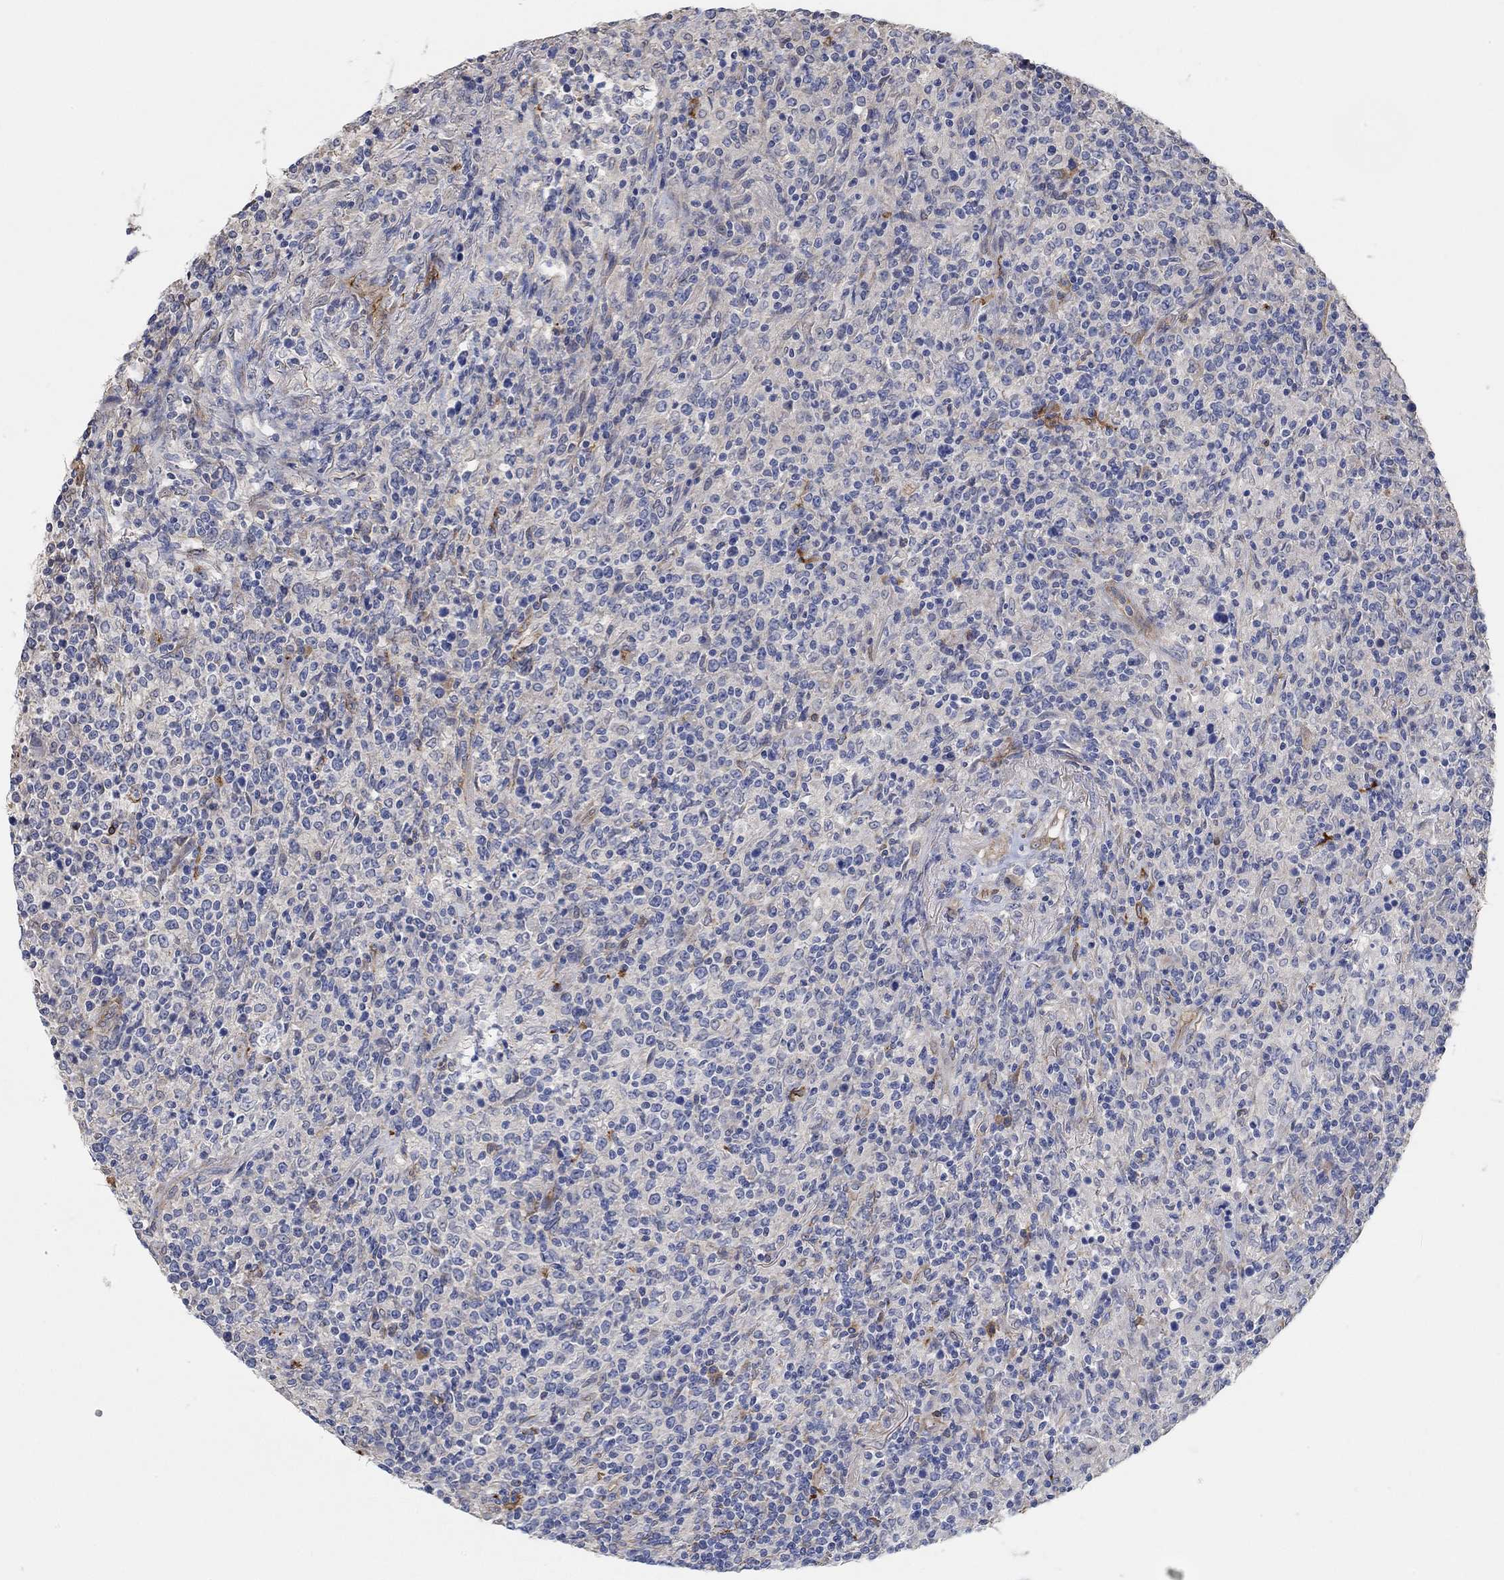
{"staining": {"intensity": "negative", "quantity": "none", "location": "none"}, "tissue": "lymphoma", "cell_type": "Tumor cells", "image_type": "cancer", "snomed": [{"axis": "morphology", "description": "Malignant lymphoma, non-Hodgkin's type, High grade"}, {"axis": "topography", "description": "Lung"}], "caption": "Immunohistochemical staining of human high-grade malignant lymphoma, non-Hodgkin's type demonstrates no significant staining in tumor cells. (Stains: DAB (3,3'-diaminobenzidine) IHC with hematoxylin counter stain, Microscopy: brightfield microscopy at high magnification).", "gene": "SYT16", "patient": {"sex": "male", "age": 79}}